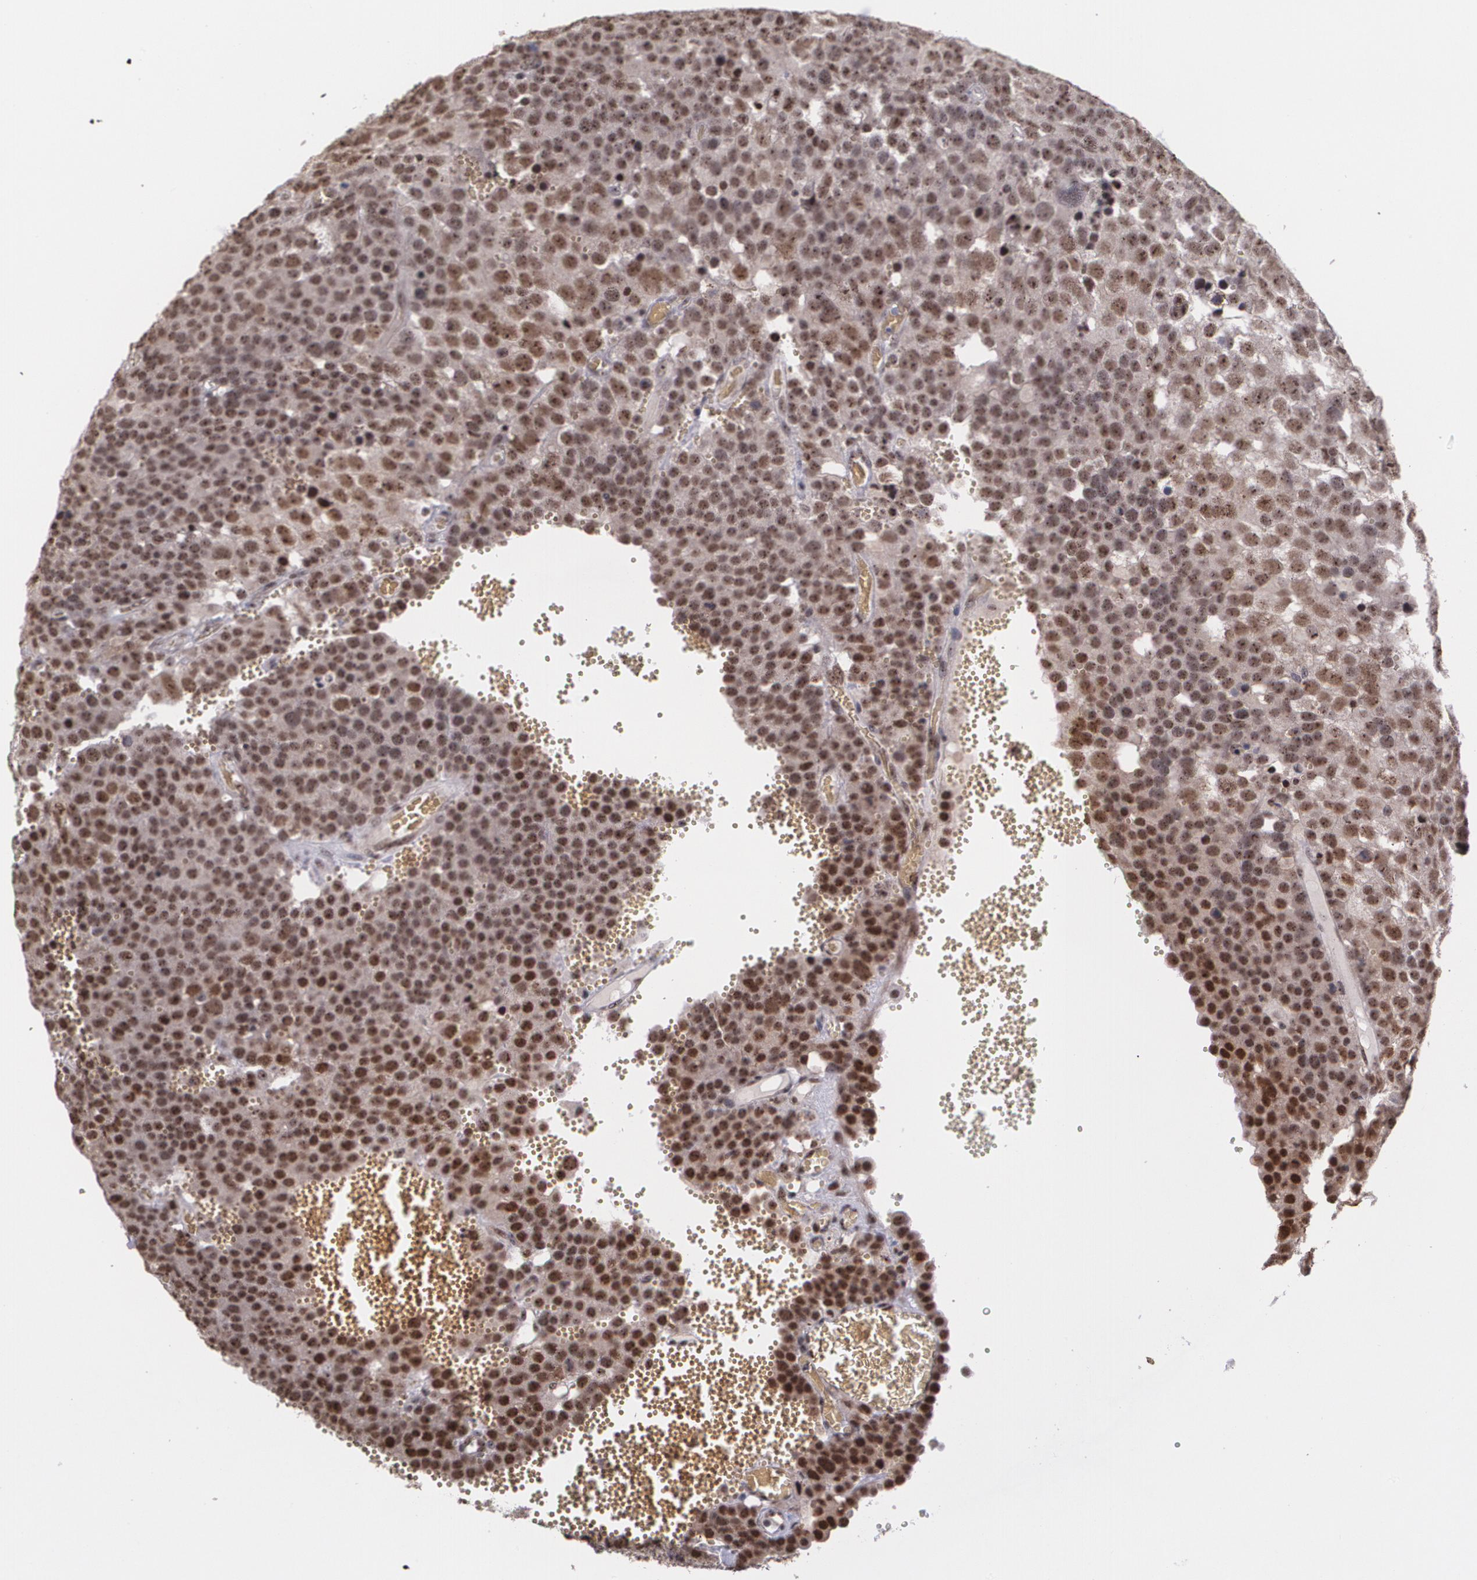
{"staining": {"intensity": "strong", "quantity": ">75%", "location": "cytoplasmic/membranous,nuclear"}, "tissue": "testis cancer", "cell_type": "Tumor cells", "image_type": "cancer", "snomed": [{"axis": "morphology", "description": "Seminoma, NOS"}, {"axis": "topography", "description": "Testis"}], "caption": "A high-resolution image shows immunohistochemistry staining of seminoma (testis), which displays strong cytoplasmic/membranous and nuclear staining in about >75% of tumor cells. (DAB = brown stain, brightfield microscopy at high magnification).", "gene": "C6orf15", "patient": {"sex": "male", "age": 71}}